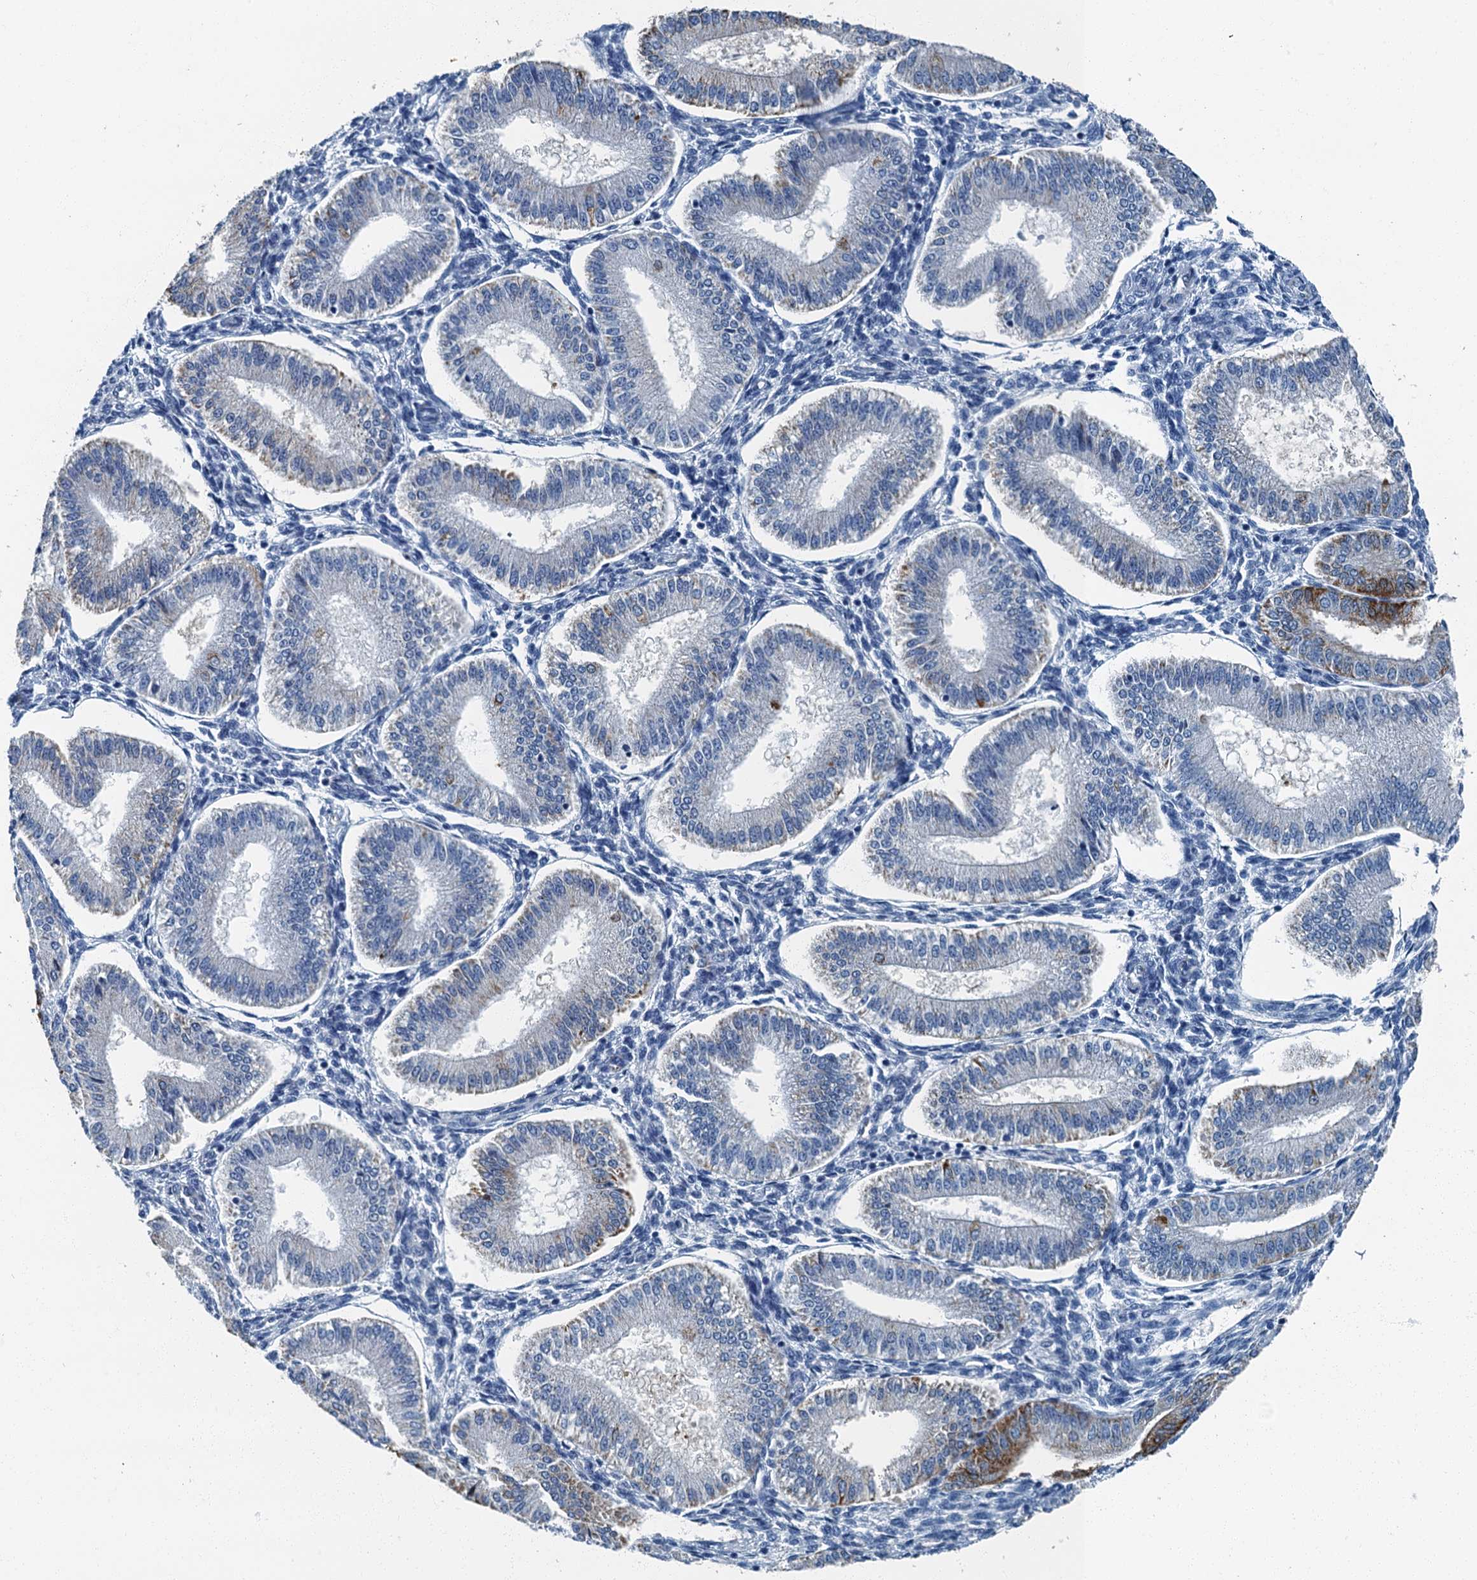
{"staining": {"intensity": "negative", "quantity": "none", "location": "none"}, "tissue": "endometrium", "cell_type": "Cells in endometrial stroma", "image_type": "normal", "snomed": [{"axis": "morphology", "description": "Normal tissue, NOS"}, {"axis": "topography", "description": "Endometrium"}], "caption": "DAB immunohistochemical staining of normal human endometrium shows no significant staining in cells in endometrial stroma. The staining was performed using DAB (3,3'-diaminobenzidine) to visualize the protein expression in brown, while the nuclei were stained in blue with hematoxylin (Magnification: 20x).", "gene": "GADL1", "patient": {"sex": "female", "age": 39}}